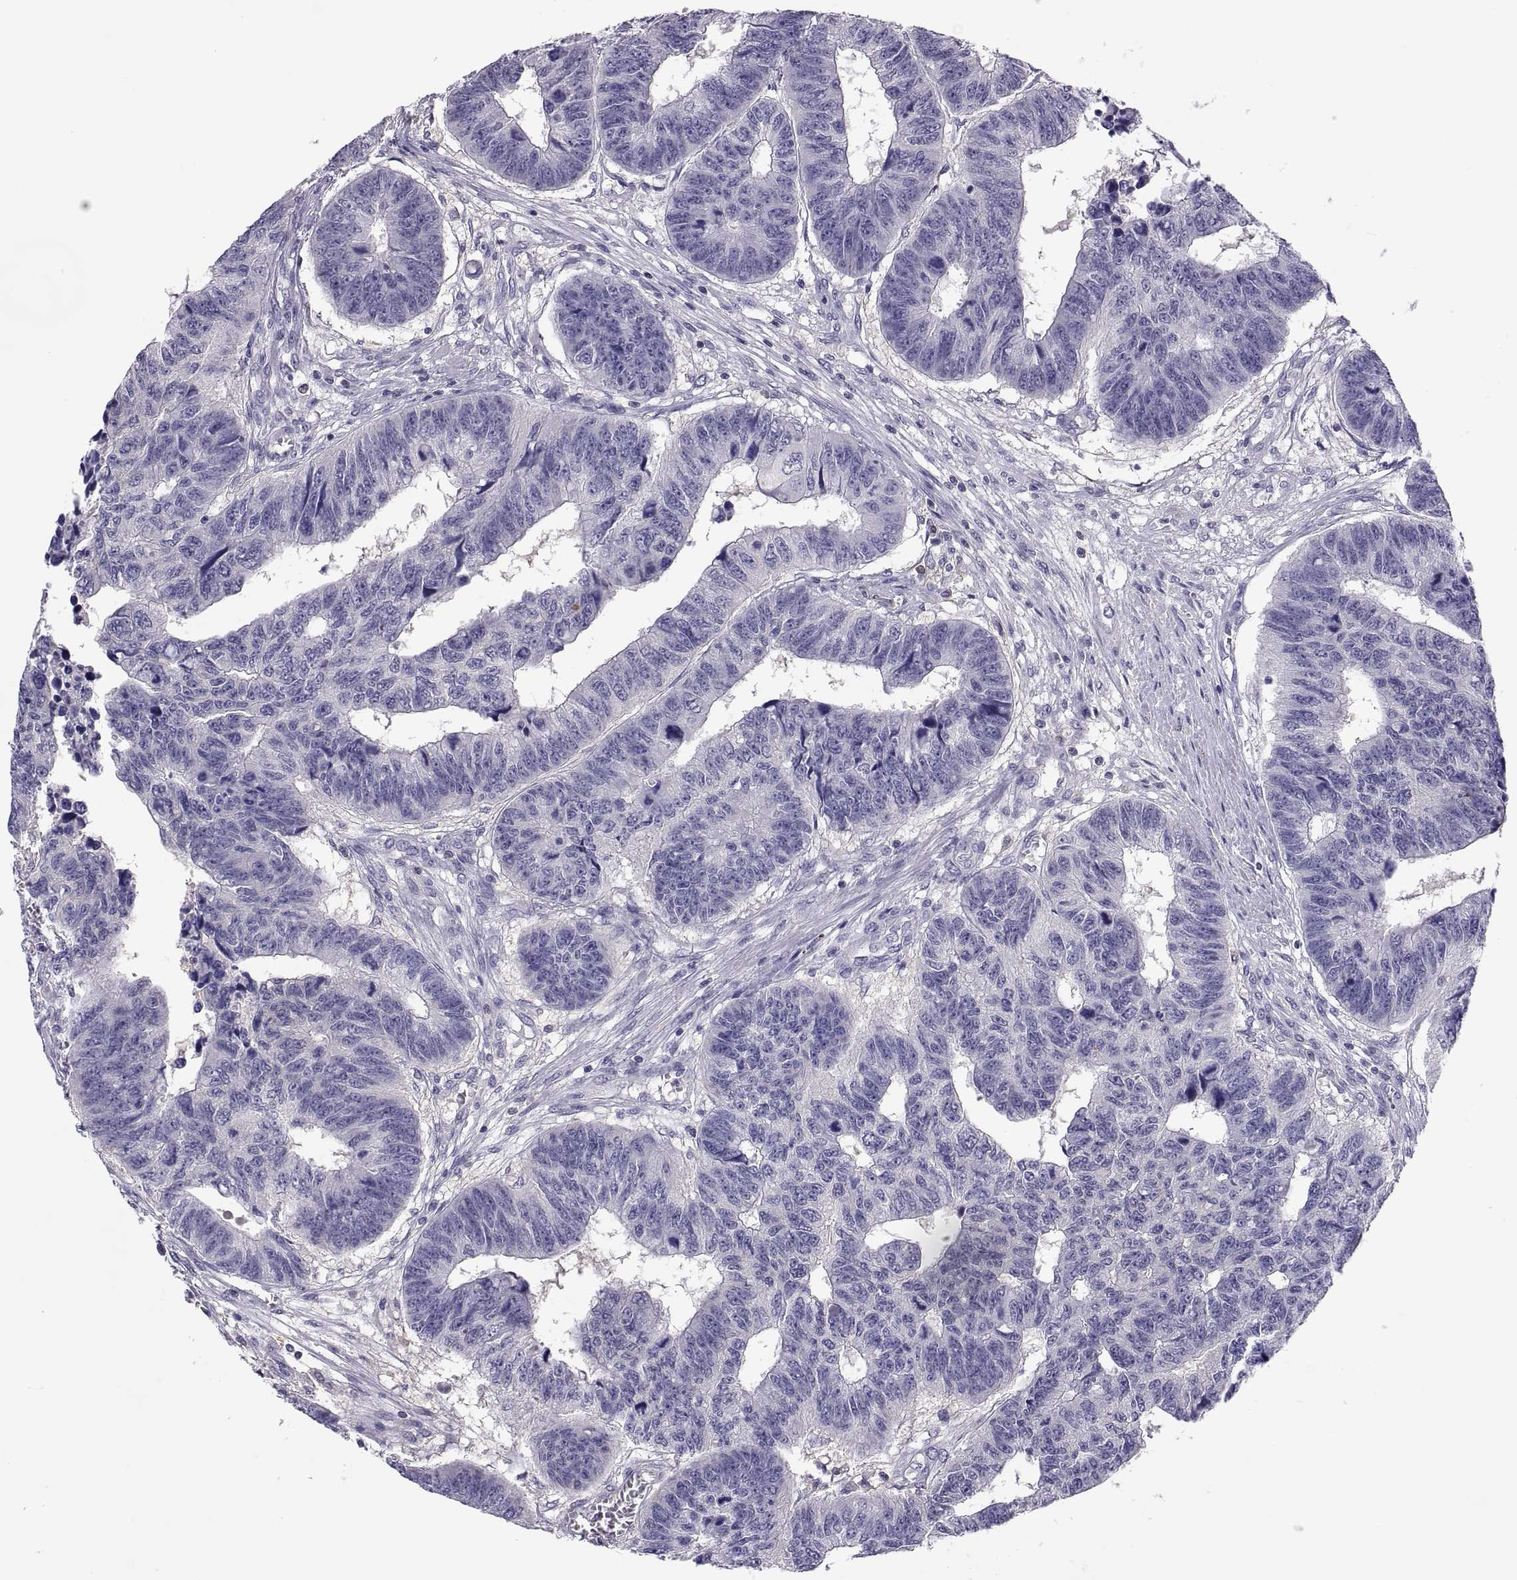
{"staining": {"intensity": "negative", "quantity": "none", "location": "none"}, "tissue": "colorectal cancer", "cell_type": "Tumor cells", "image_type": "cancer", "snomed": [{"axis": "morphology", "description": "Adenocarcinoma, NOS"}, {"axis": "topography", "description": "Rectum"}], "caption": "Colorectal cancer stained for a protein using IHC exhibits no expression tumor cells.", "gene": "FGF9", "patient": {"sex": "female", "age": 85}}